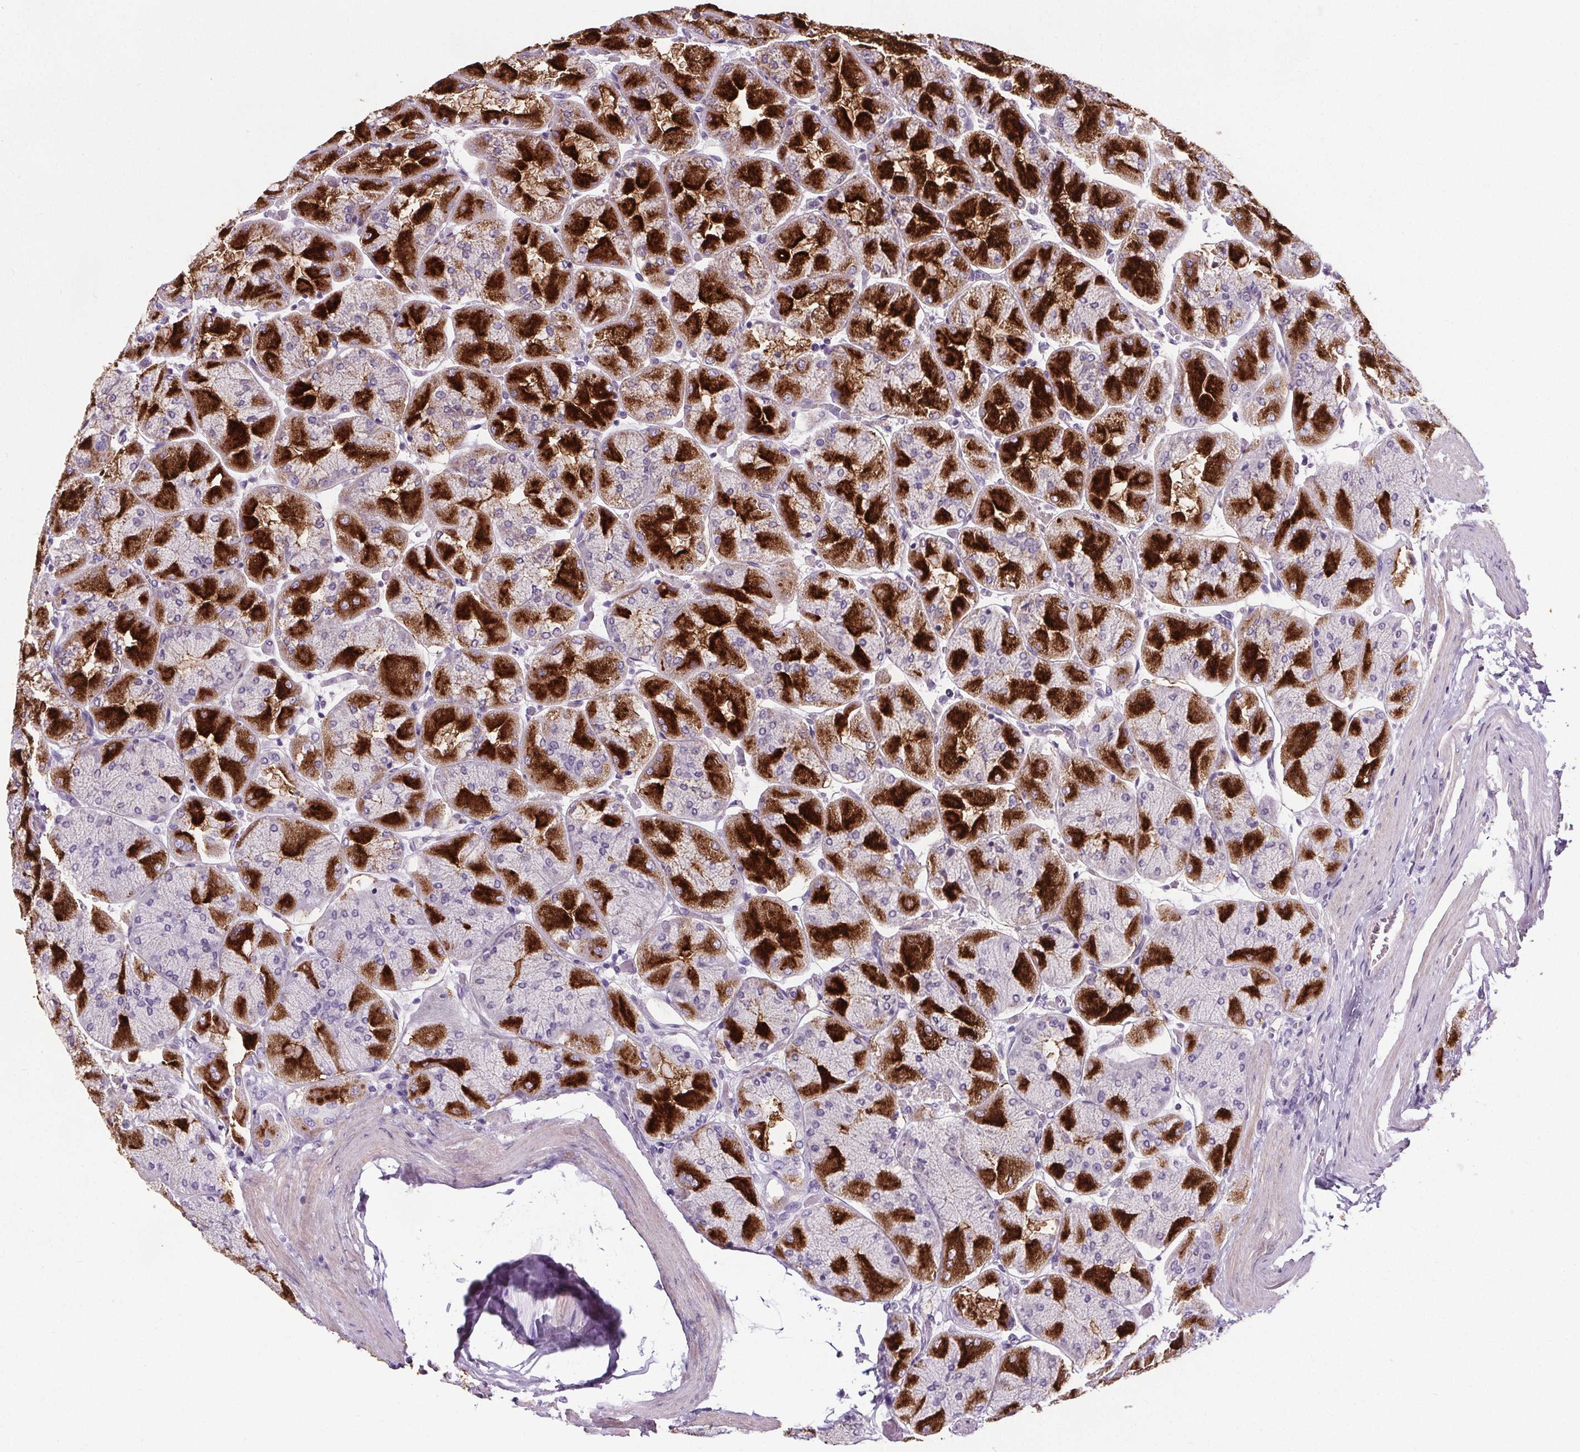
{"staining": {"intensity": "strong", "quantity": "25%-75%", "location": "cytoplasmic/membranous"}, "tissue": "stomach", "cell_type": "Glandular cells", "image_type": "normal", "snomed": [{"axis": "morphology", "description": "Normal tissue, NOS"}, {"axis": "topography", "description": "Stomach"}], "caption": "A photomicrograph showing strong cytoplasmic/membranous expression in about 25%-75% of glandular cells in unremarkable stomach, as visualized by brown immunohistochemical staining.", "gene": "ELAVL2", "patient": {"sex": "female", "age": 61}}